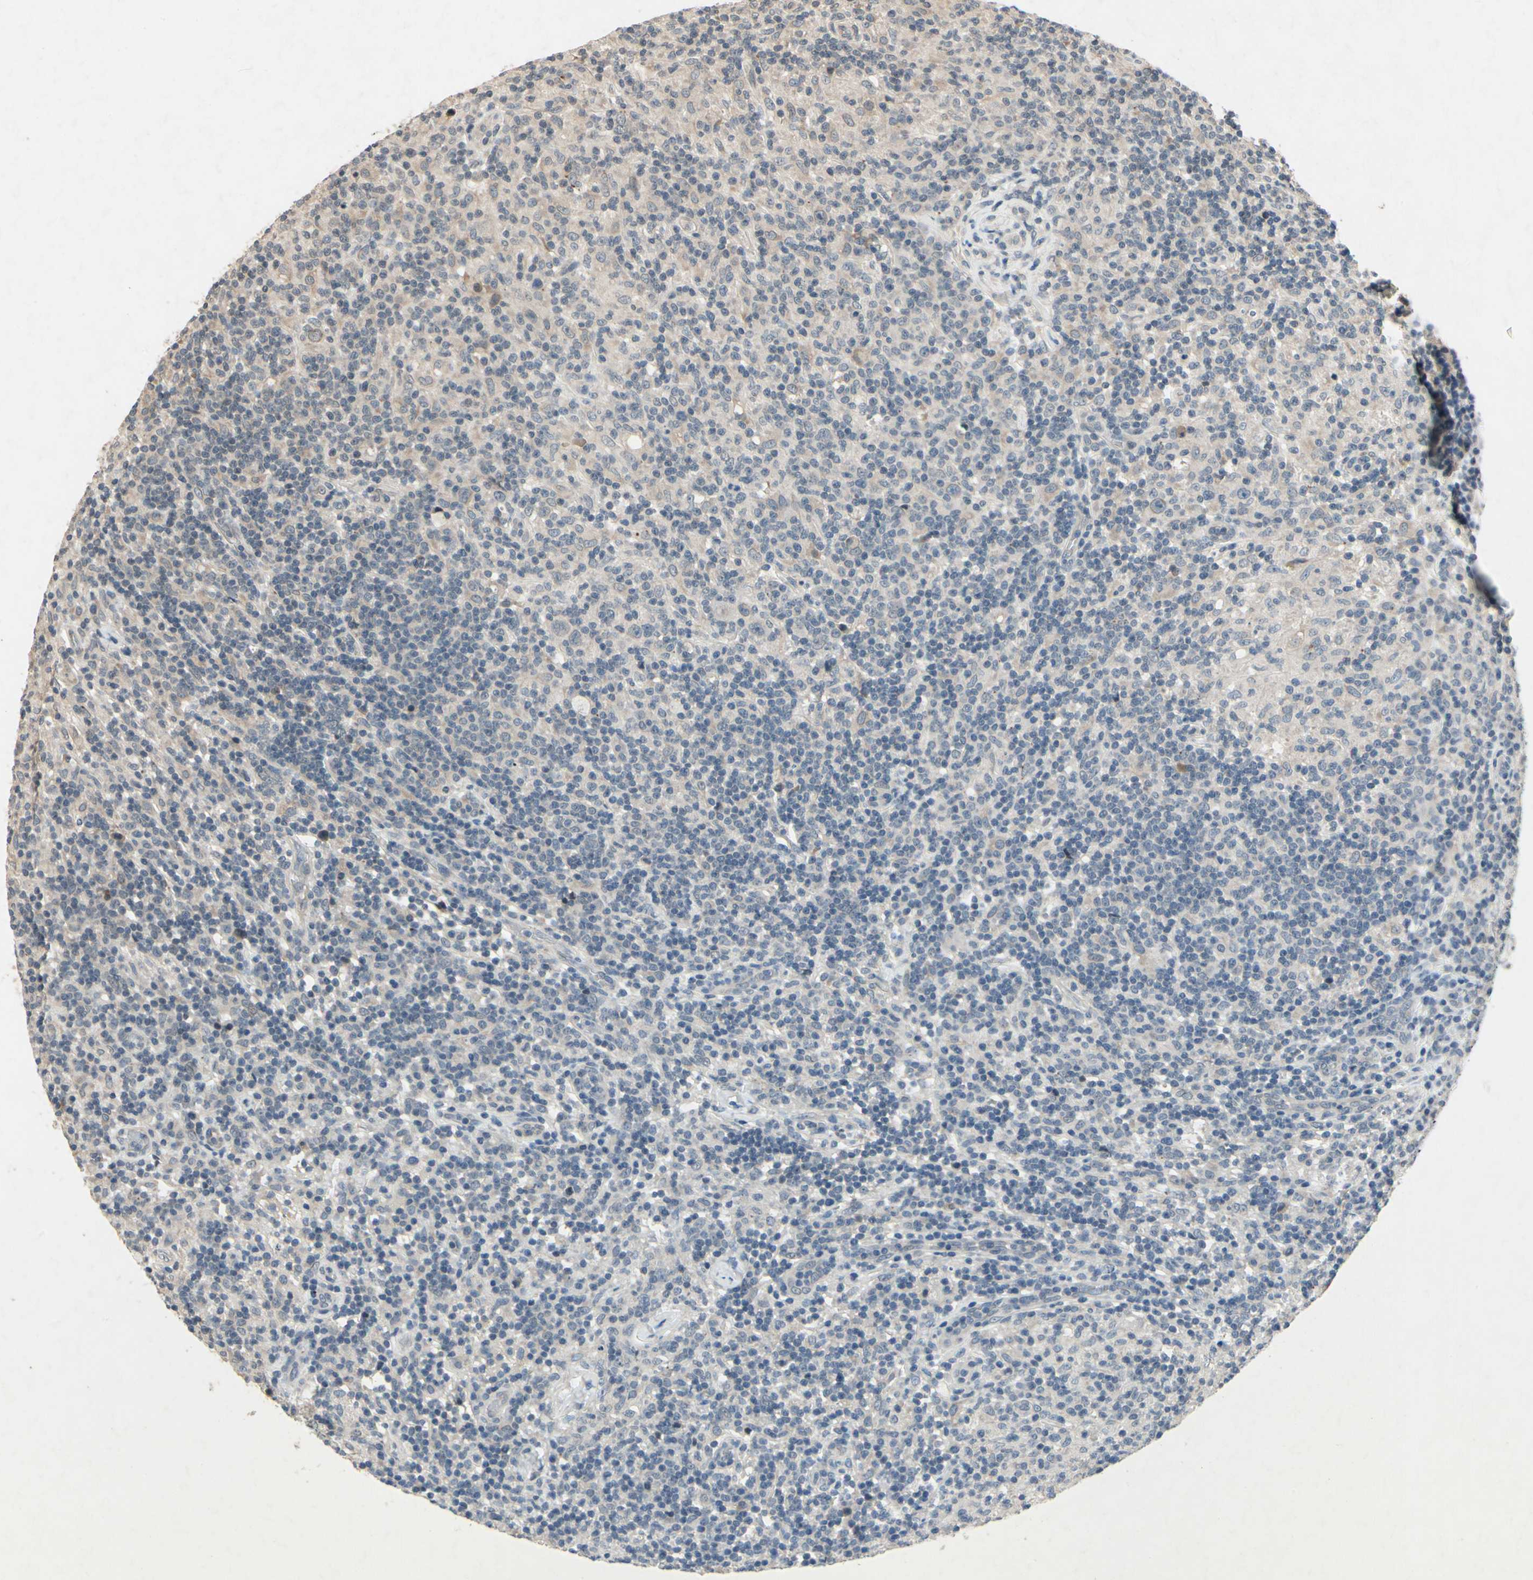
{"staining": {"intensity": "weak", "quantity": "25%-75%", "location": "cytoplasmic/membranous"}, "tissue": "lymphoma", "cell_type": "Tumor cells", "image_type": "cancer", "snomed": [{"axis": "morphology", "description": "Hodgkin's disease, NOS"}, {"axis": "topography", "description": "Lymph node"}], "caption": "Immunohistochemistry (IHC) image of human Hodgkin's disease stained for a protein (brown), which demonstrates low levels of weak cytoplasmic/membranous positivity in approximately 25%-75% of tumor cells.", "gene": "DPY19L3", "patient": {"sex": "male", "age": 70}}